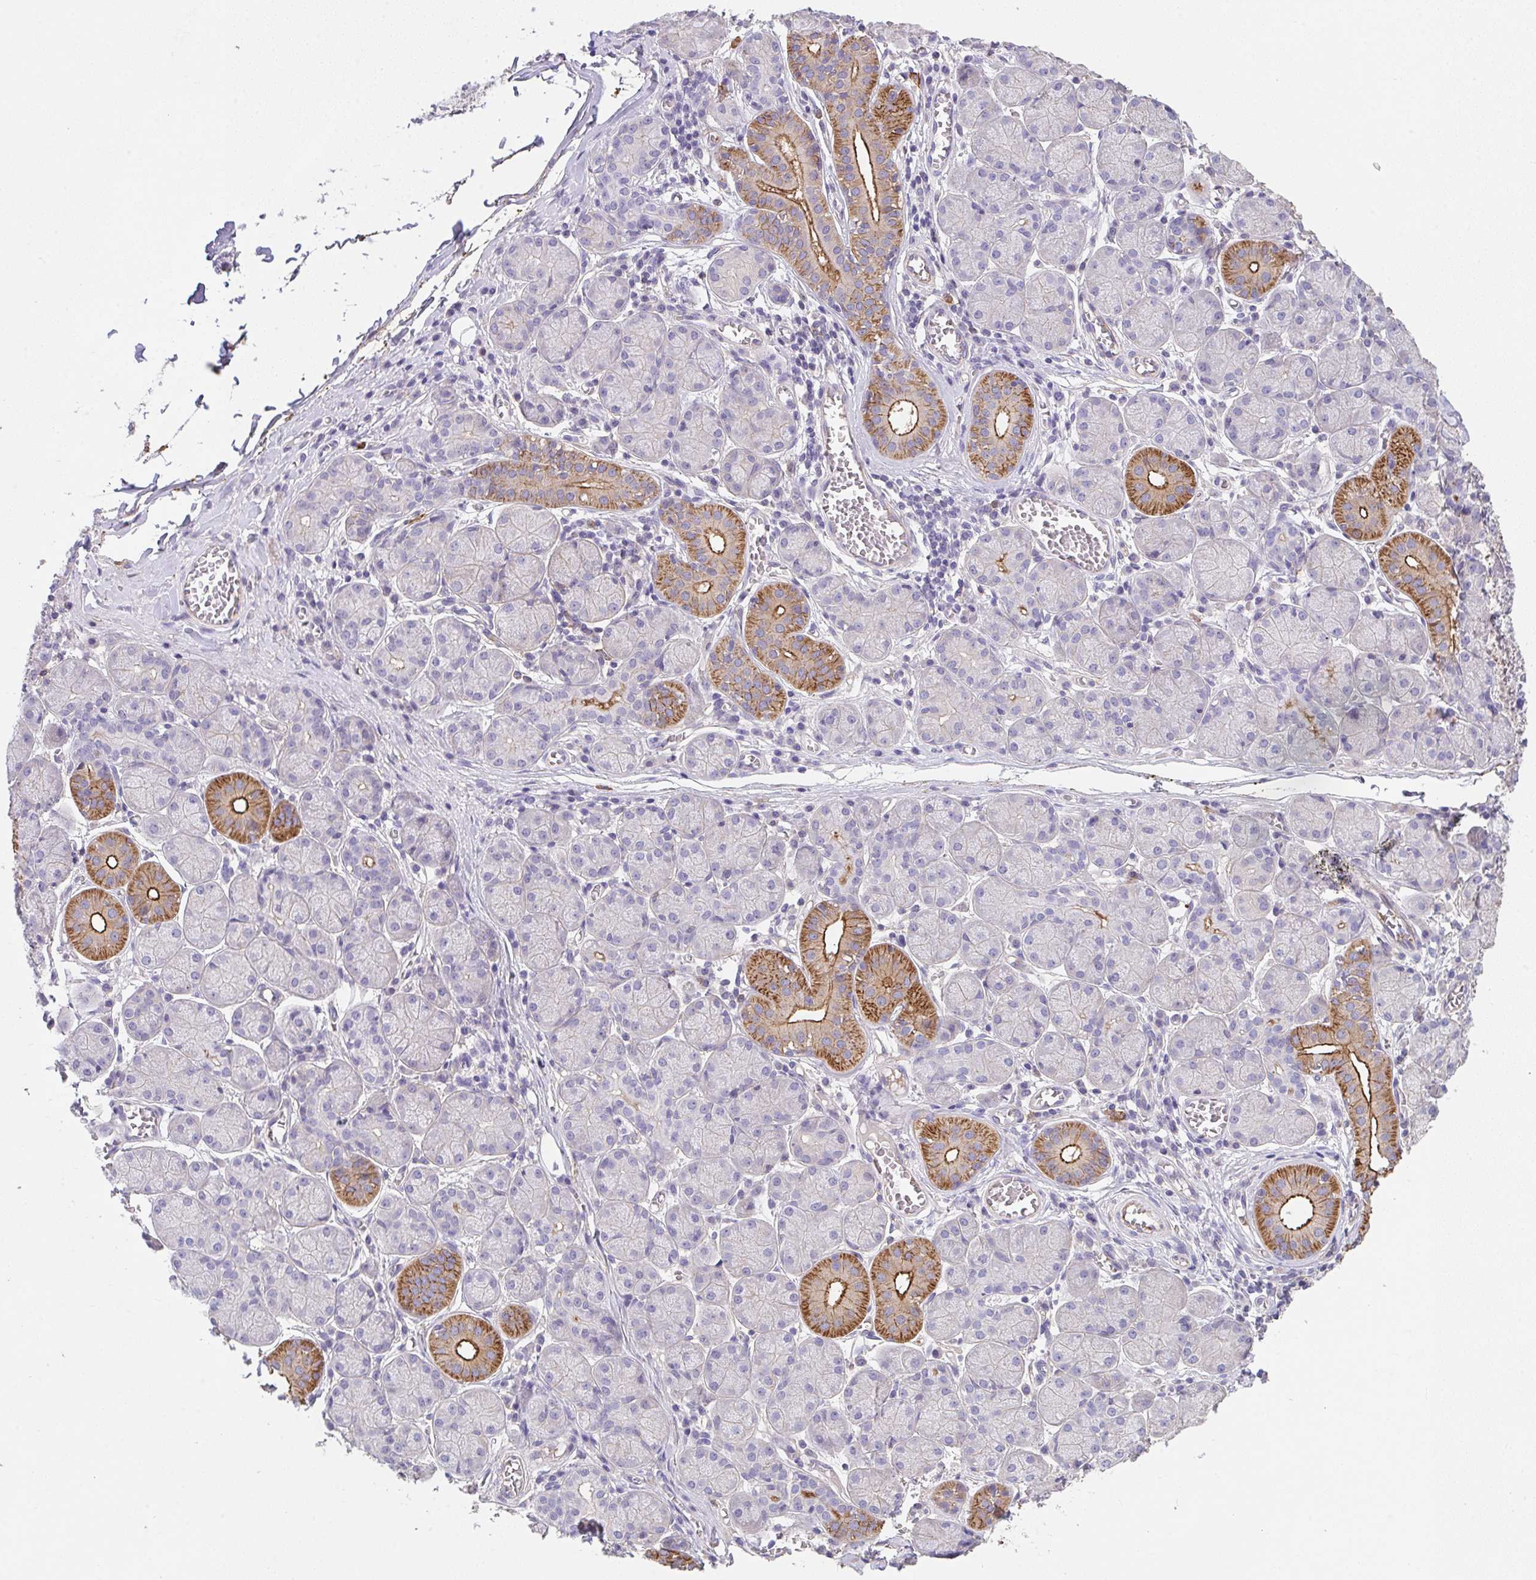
{"staining": {"intensity": "strong", "quantity": "<25%", "location": "cytoplasmic/membranous"}, "tissue": "salivary gland", "cell_type": "Glandular cells", "image_type": "normal", "snomed": [{"axis": "morphology", "description": "Normal tissue, NOS"}, {"axis": "topography", "description": "Salivary gland"}], "caption": "Protein expression analysis of unremarkable human salivary gland reveals strong cytoplasmic/membranous positivity in about <25% of glandular cells.", "gene": "DBN1", "patient": {"sex": "female", "age": 24}}